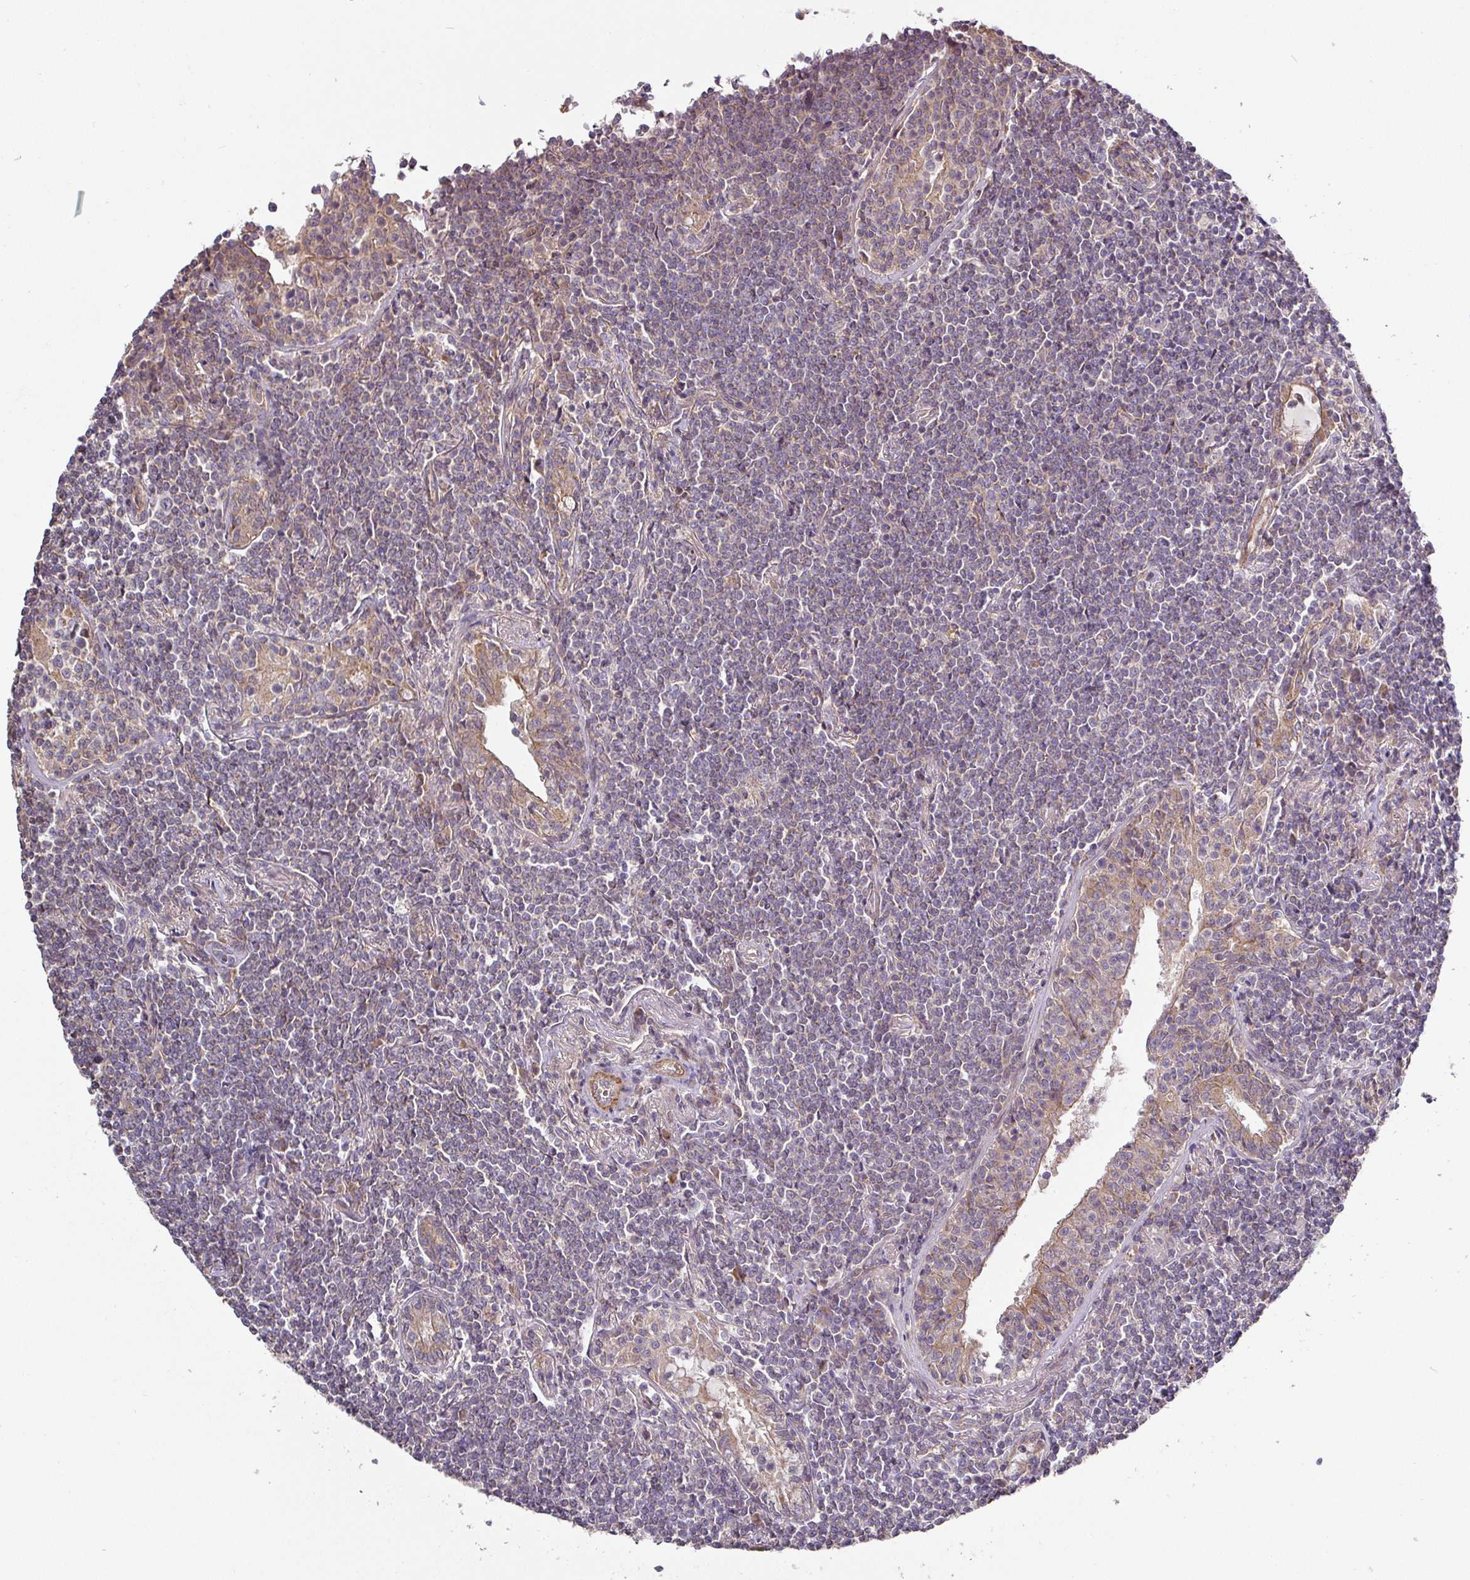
{"staining": {"intensity": "weak", "quantity": "25%-75%", "location": "cytoplasmic/membranous"}, "tissue": "lymphoma", "cell_type": "Tumor cells", "image_type": "cancer", "snomed": [{"axis": "morphology", "description": "Malignant lymphoma, non-Hodgkin's type, Low grade"}, {"axis": "topography", "description": "Lung"}], "caption": "Protein expression by IHC demonstrates weak cytoplasmic/membranous expression in about 25%-75% of tumor cells in low-grade malignant lymphoma, non-Hodgkin's type.", "gene": "STK35", "patient": {"sex": "female", "age": 71}}